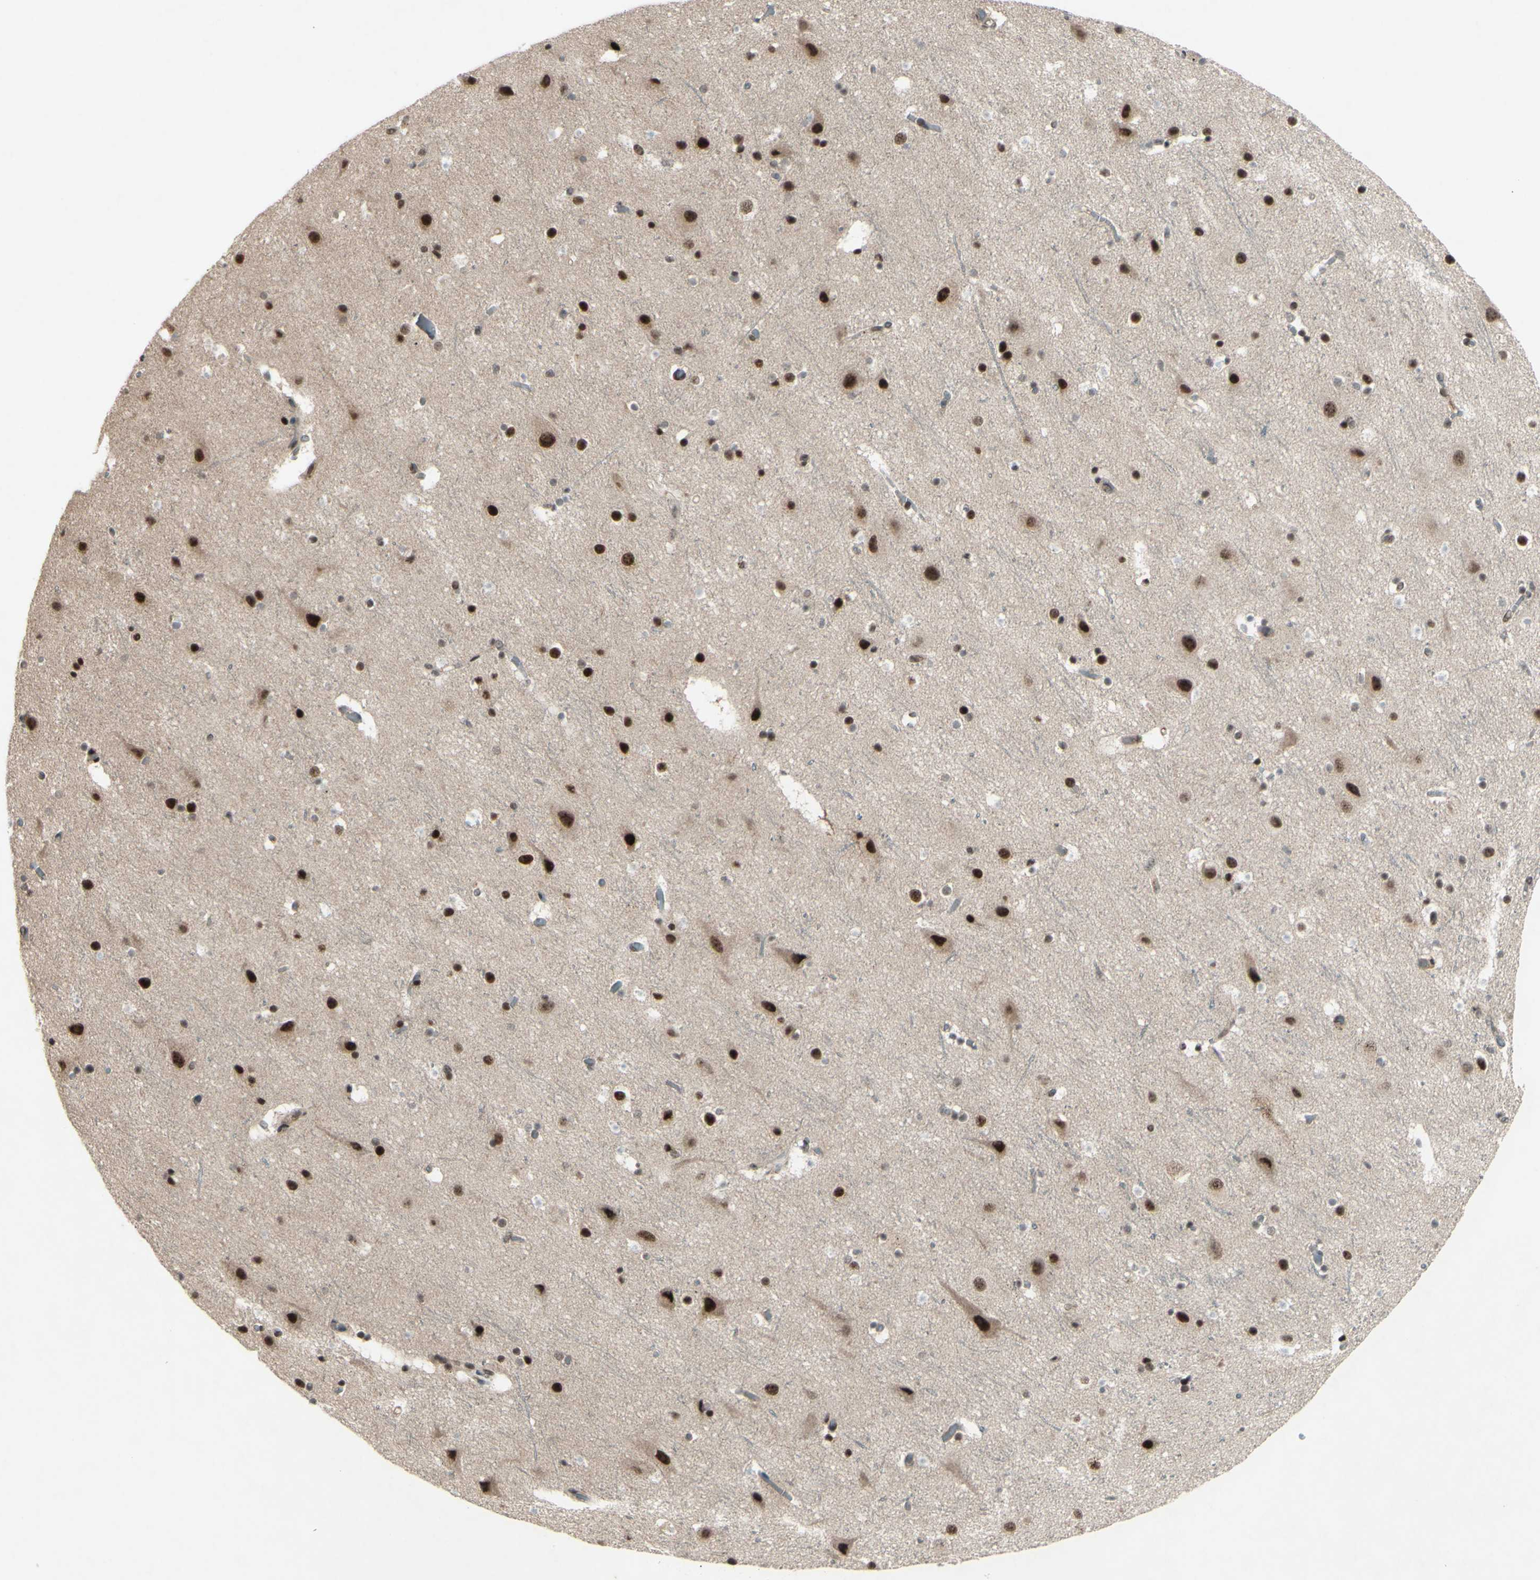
{"staining": {"intensity": "moderate", "quantity": "25%-75%", "location": "cytoplasmic/membranous,nuclear"}, "tissue": "cerebral cortex", "cell_type": "Endothelial cells", "image_type": "normal", "snomed": [{"axis": "morphology", "description": "Normal tissue, NOS"}, {"axis": "topography", "description": "Cerebral cortex"}], "caption": "DAB immunohistochemical staining of unremarkable cerebral cortex demonstrates moderate cytoplasmic/membranous,nuclear protein positivity in about 25%-75% of endothelial cells. Nuclei are stained in blue.", "gene": "SNW1", "patient": {"sex": "male", "age": 45}}